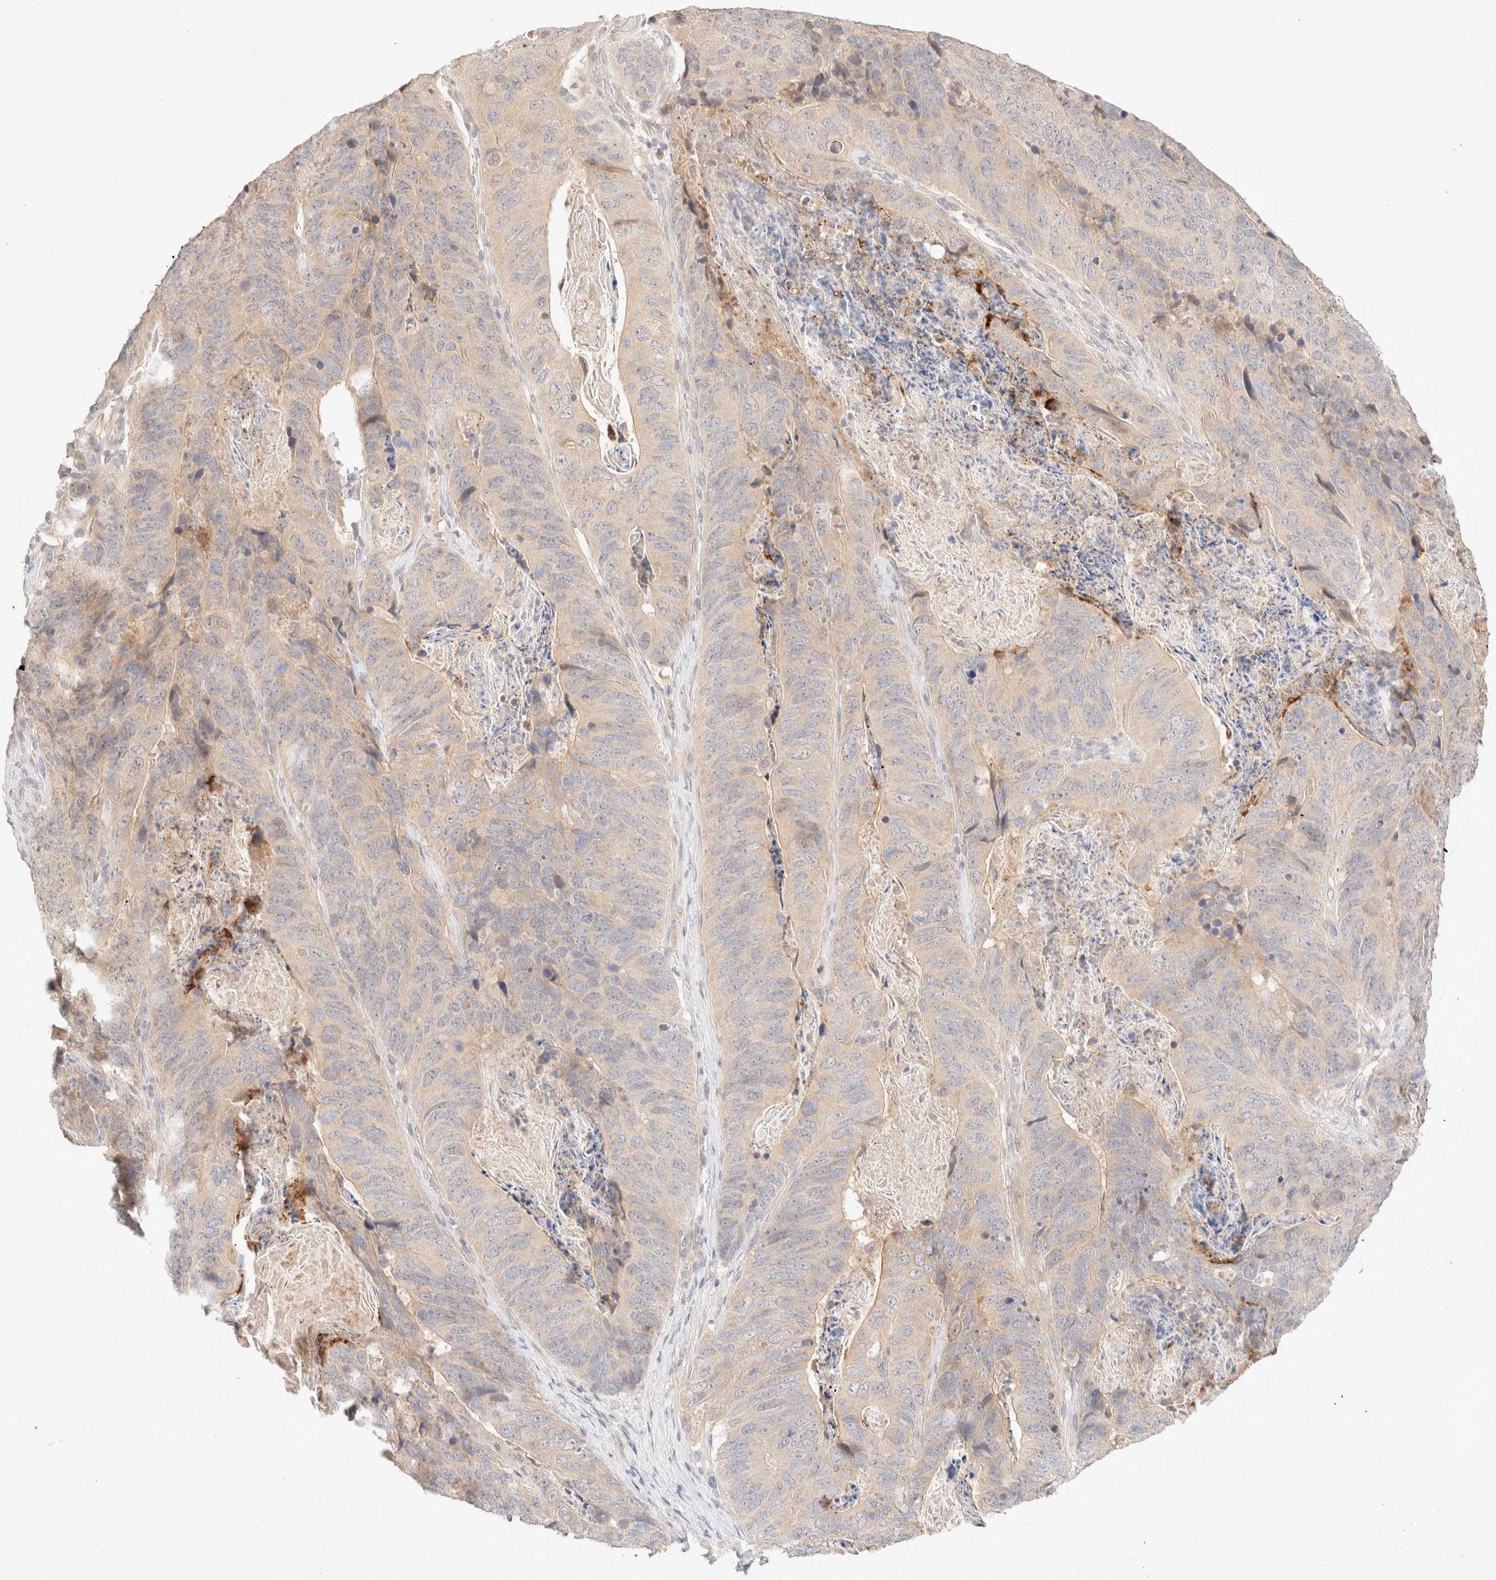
{"staining": {"intensity": "negative", "quantity": "none", "location": "none"}, "tissue": "stomach cancer", "cell_type": "Tumor cells", "image_type": "cancer", "snomed": [{"axis": "morphology", "description": "Normal tissue, NOS"}, {"axis": "morphology", "description": "Adenocarcinoma, NOS"}, {"axis": "topography", "description": "Stomach"}], "caption": "Immunohistochemistry histopathology image of human adenocarcinoma (stomach) stained for a protein (brown), which exhibits no positivity in tumor cells.", "gene": "SARM1", "patient": {"sex": "female", "age": 89}}